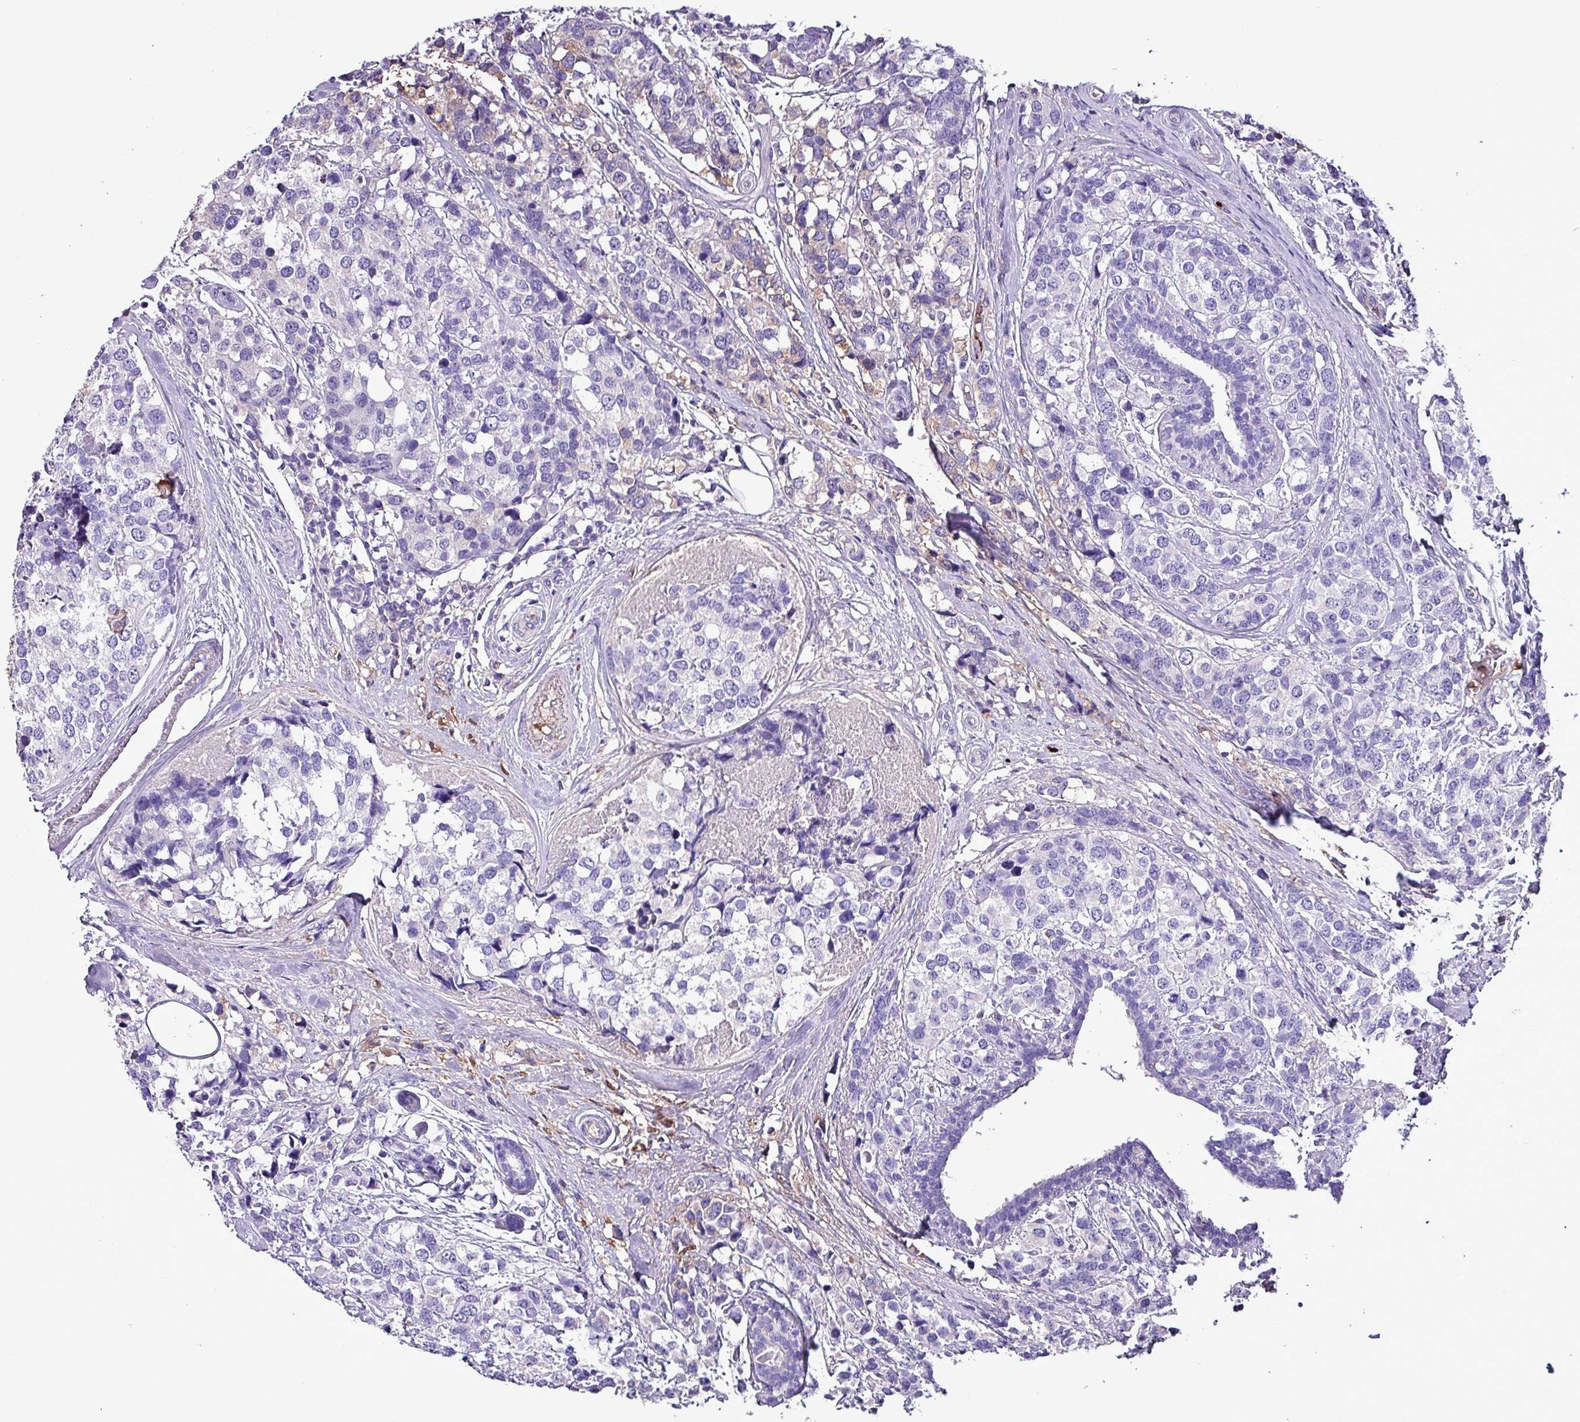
{"staining": {"intensity": "moderate", "quantity": "<25%", "location": "cytoplasmic/membranous"}, "tissue": "breast cancer", "cell_type": "Tumor cells", "image_type": "cancer", "snomed": [{"axis": "morphology", "description": "Lobular carcinoma"}, {"axis": "topography", "description": "Breast"}], "caption": "A high-resolution micrograph shows immunohistochemistry (IHC) staining of breast cancer (lobular carcinoma), which shows moderate cytoplasmic/membranous expression in about <25% of tumor cells.", "gene": "HP", "patient": {"sex": "female", "age": 59}}